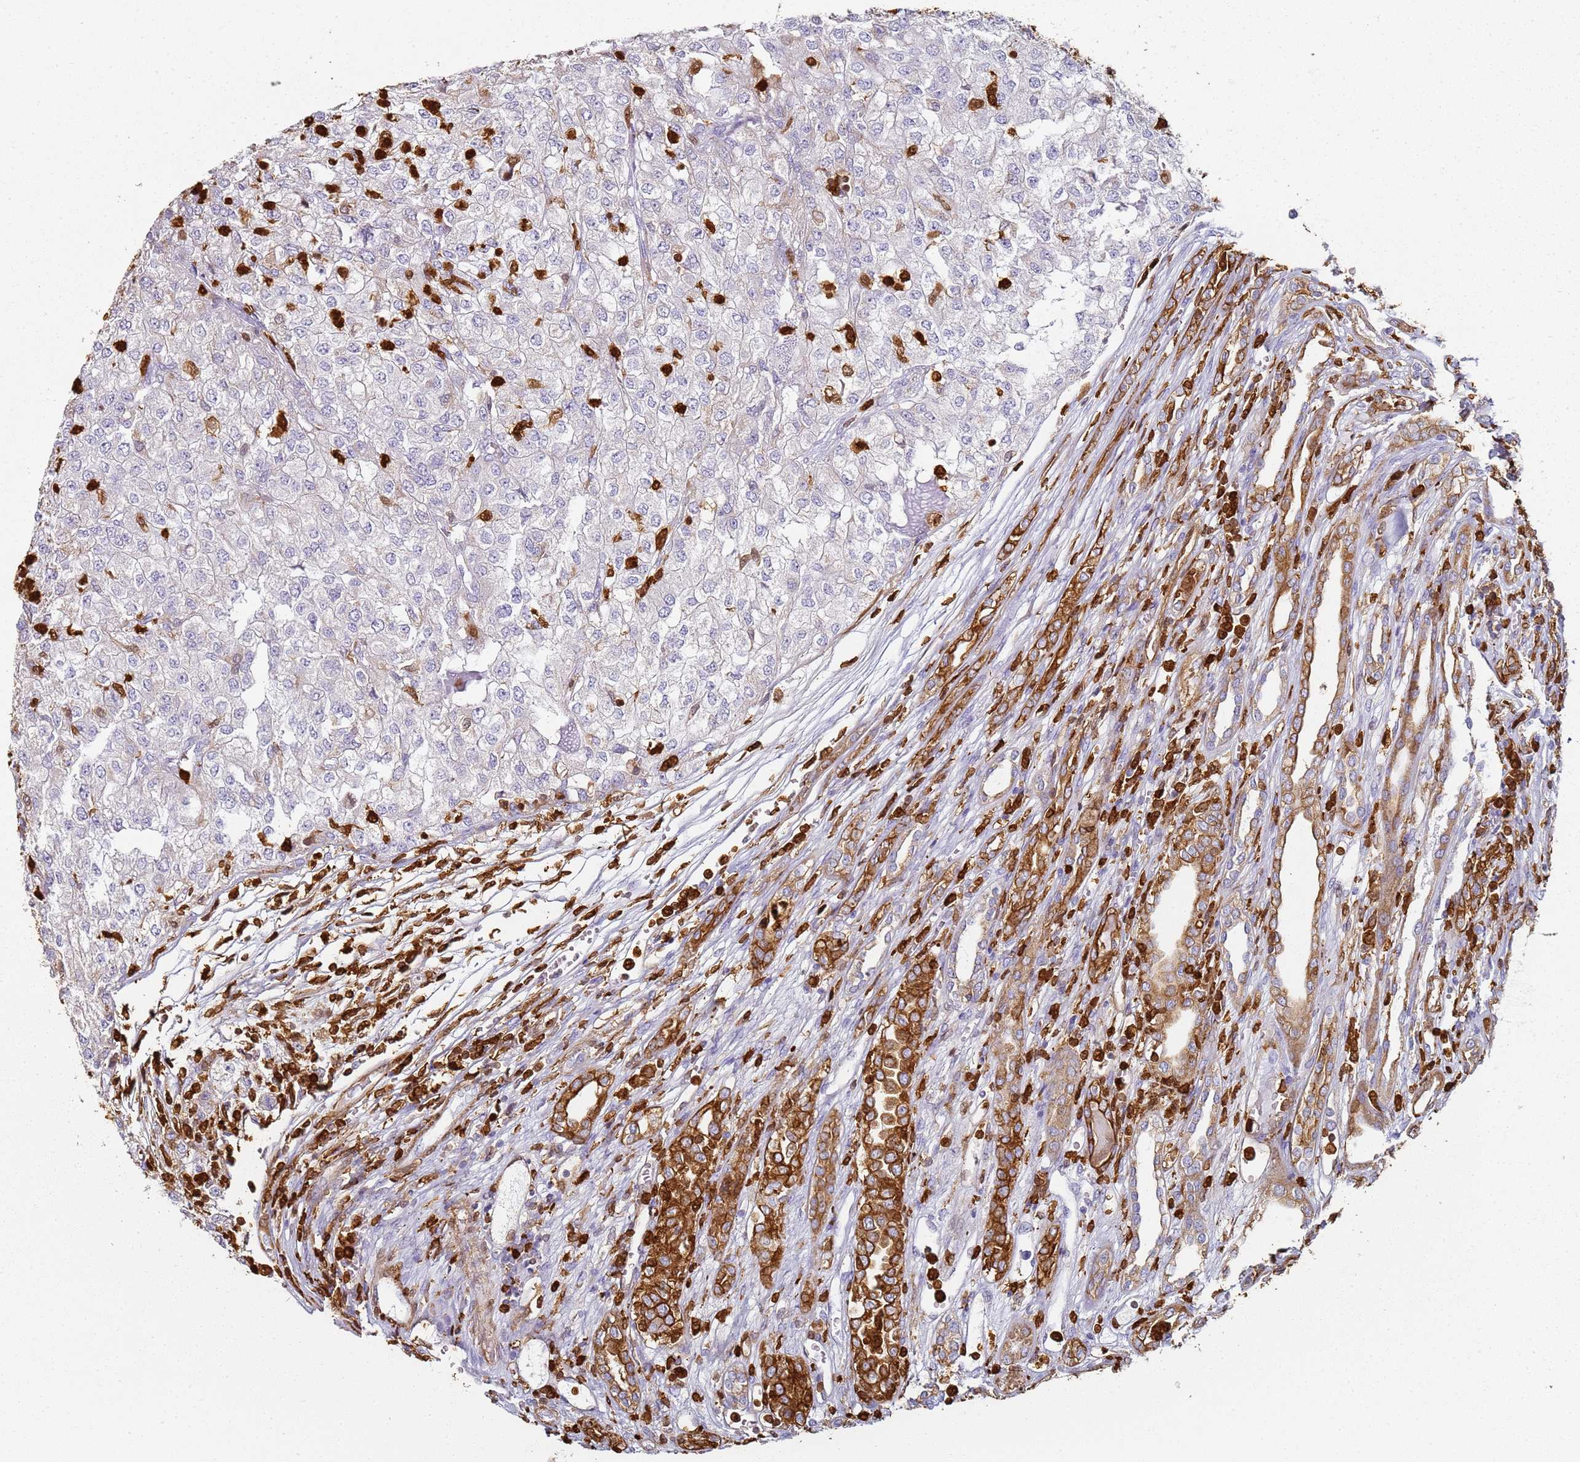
{"staining": {"intensity": "negative", "quantity": "none", "location": "none"}, "tissue": "renal cancer", "cell_type": "Tumor cells", "image_type": "cancer", "snomed": [{"axis": "morphology", "description": "Adenocarcinoma, NOS"}, {"axis": "topography", "description": "Kidney"}], "caption": "Immunohistochemistry (IHC) of adenocarcinoma (renal) exhibits no expression in tumor cells.", "gene": "S100A4", "patient": {"sex": "female", "age": 54}}